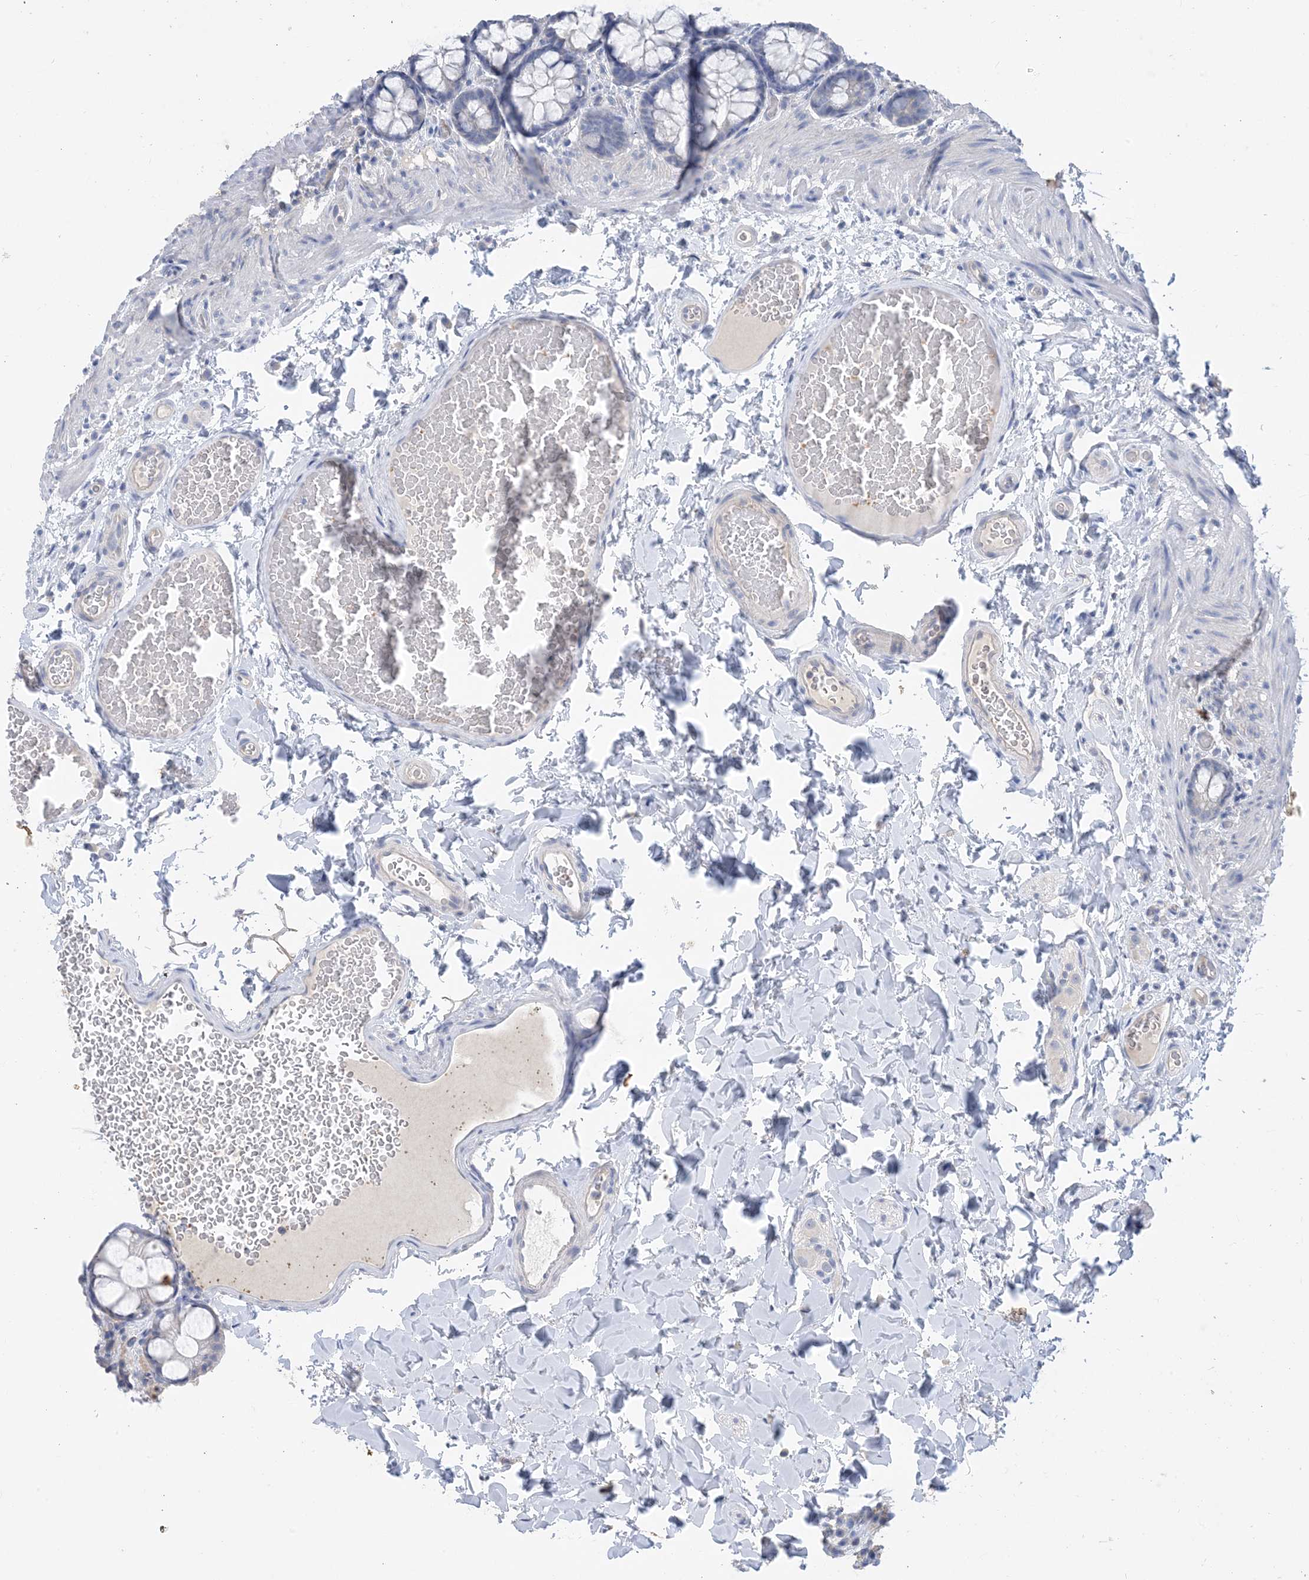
{"staining": {"intensity": "negative", "quantity": "none", "location": "none"}, "tissue": "colon", "cell_type": "Endothelial cells", "image_type": "normal", "snomed": [{"axis": "morphology", "description": "Normal tissue, NOS"}, {"axis": "topography", "description": "Colon"}], "caption": "A photomicrograph of human colon is negative for staining in endothelial cells. Nuclei are stained in blue.", "gene": "KPRP", "patient": {"sex": "male", "age": 47}}